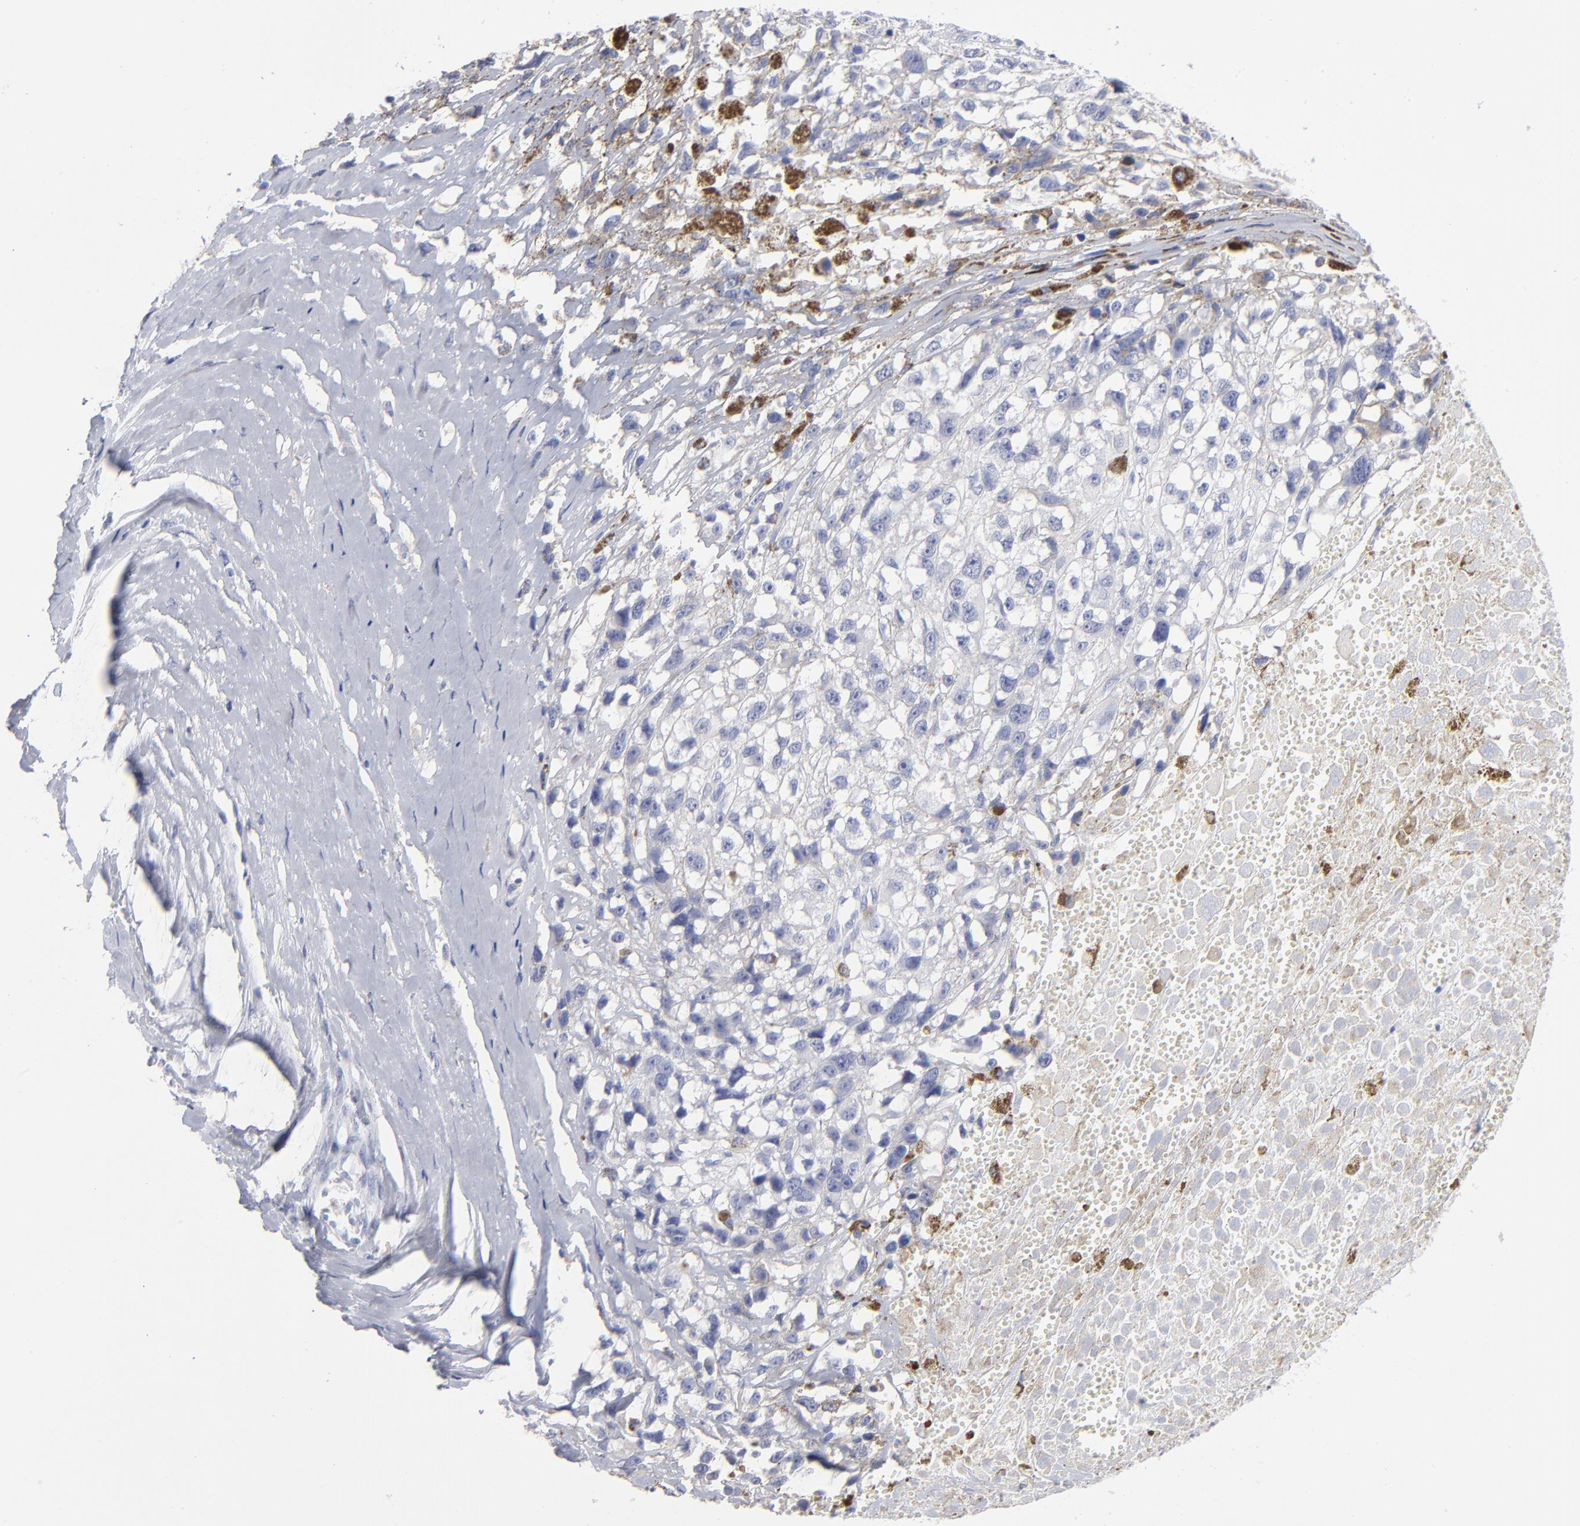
{"staining": {"intensity": "negative", "quantity": "none", "location": "none"}, "tissue": "melanoma", "cell_type": "Tumor cells", "image_type": "cancer", "snomed": [{"axis": "morphology", "description": "Malignant melanoma, Metastatic site"}, {"axis": "topography", "description": "Lymph node"}], "caption": "This is an immunohistochemistry (IHC) histopathology image of human melanoma. There is no positivity in tumor cells.", "gene": "LAT2", "patient": {"sex": "male", "age": 59}}